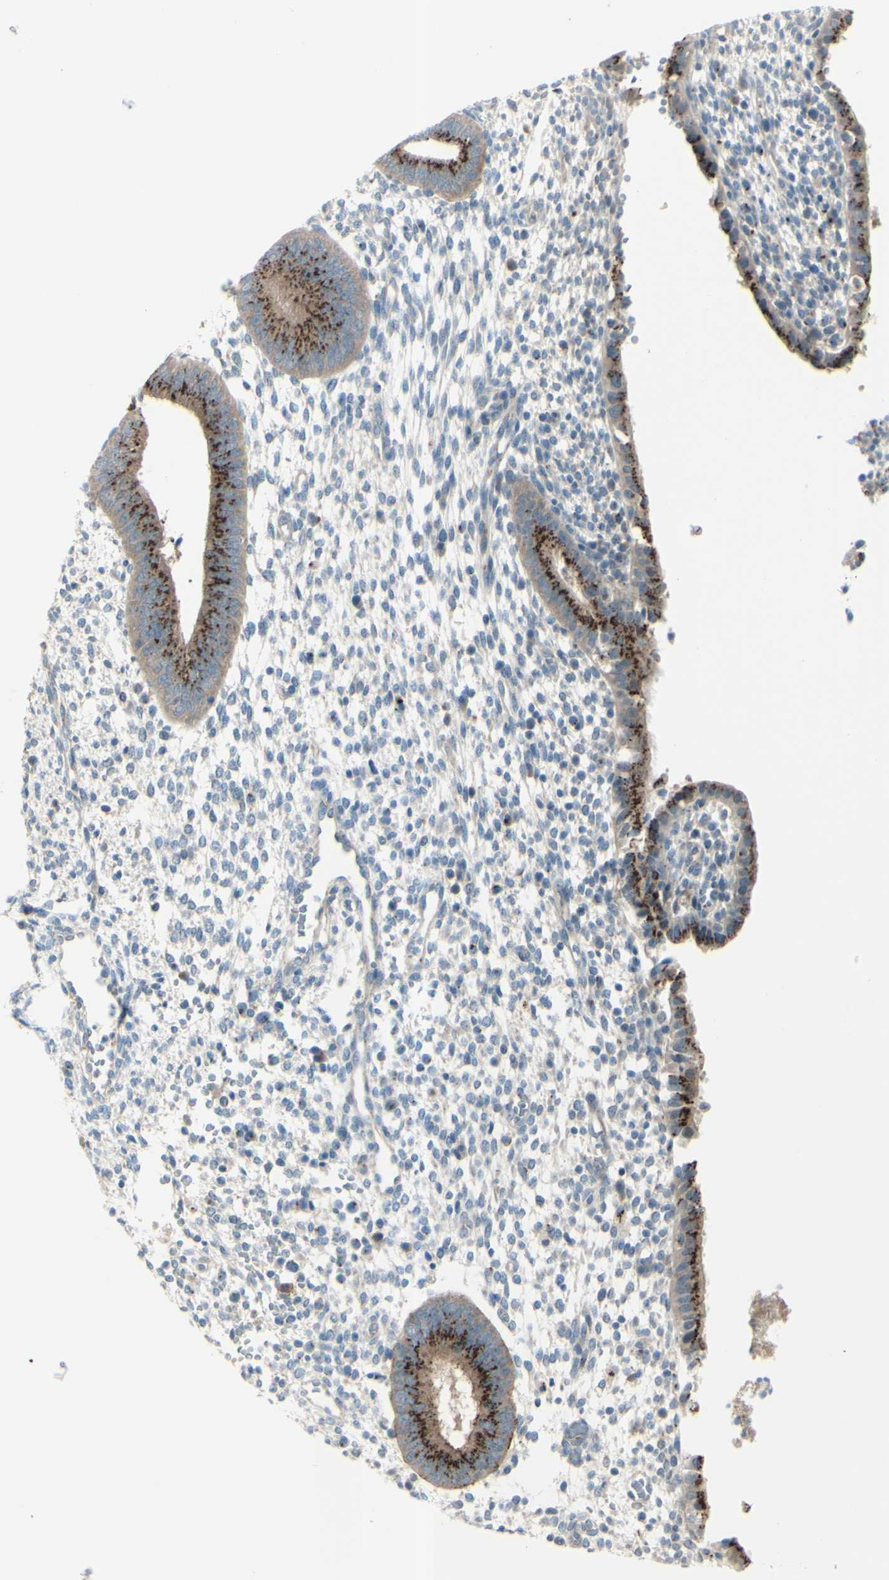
{"staining": {"intensity": "negative", "quantity": "none", "location": "none"}, "tissue": "endometrium", "cell_type": "Cells in endometrial stroma", "image_type": "normal", "snomed": [{"axis": "morphology", "description": "Normal tissue, NOS"}, {"axis": "topography", "description": "Endometrium"}], "caption": "IHC of unremarkable human endometrium demonstrates no positivity in cells in endometrial stroma.", "gene": "B4GALT1", "patient": {"sex": "female", "age": 35}}